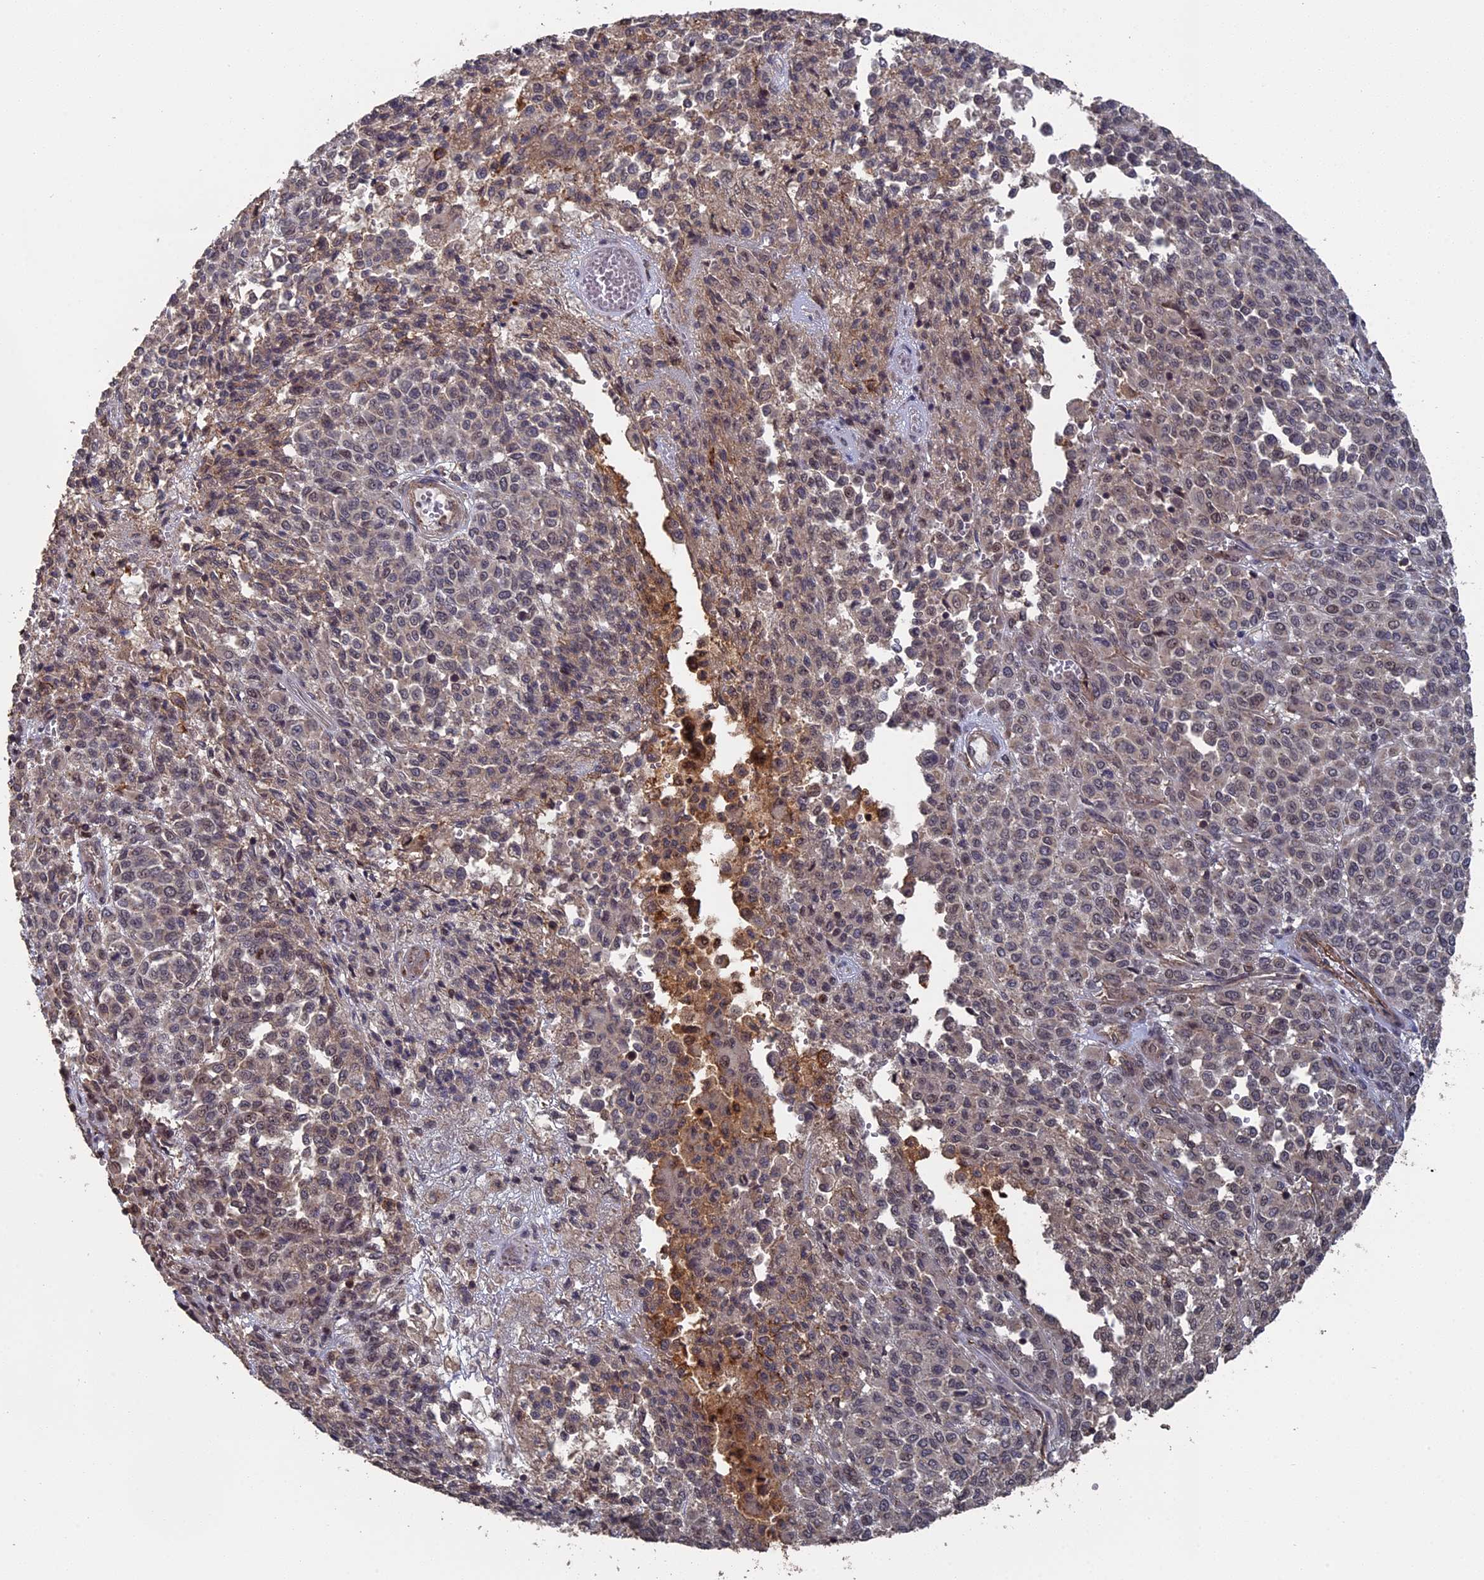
{"staining": {"intensity": "weak", "quantity": "<25%", "location": "nuclear"}, "tissue": "melanoma", "cell_type": "Tumor cells", "image_type": "cancer", "snomed": [{"axis": "morphology", "description": "Malignant melanoma, Metastatic site"}, {"axis": "topography", "description": "Pancreas"}], "caption": "High power microscopy histopathology image of an immunohistochemistry (IHC) image of malignant melanoma (metastatic site), revealing no significant positivity in tumor cells.", "gene": "MYBL2", "patient": {"sex": "female", "age": 30}}